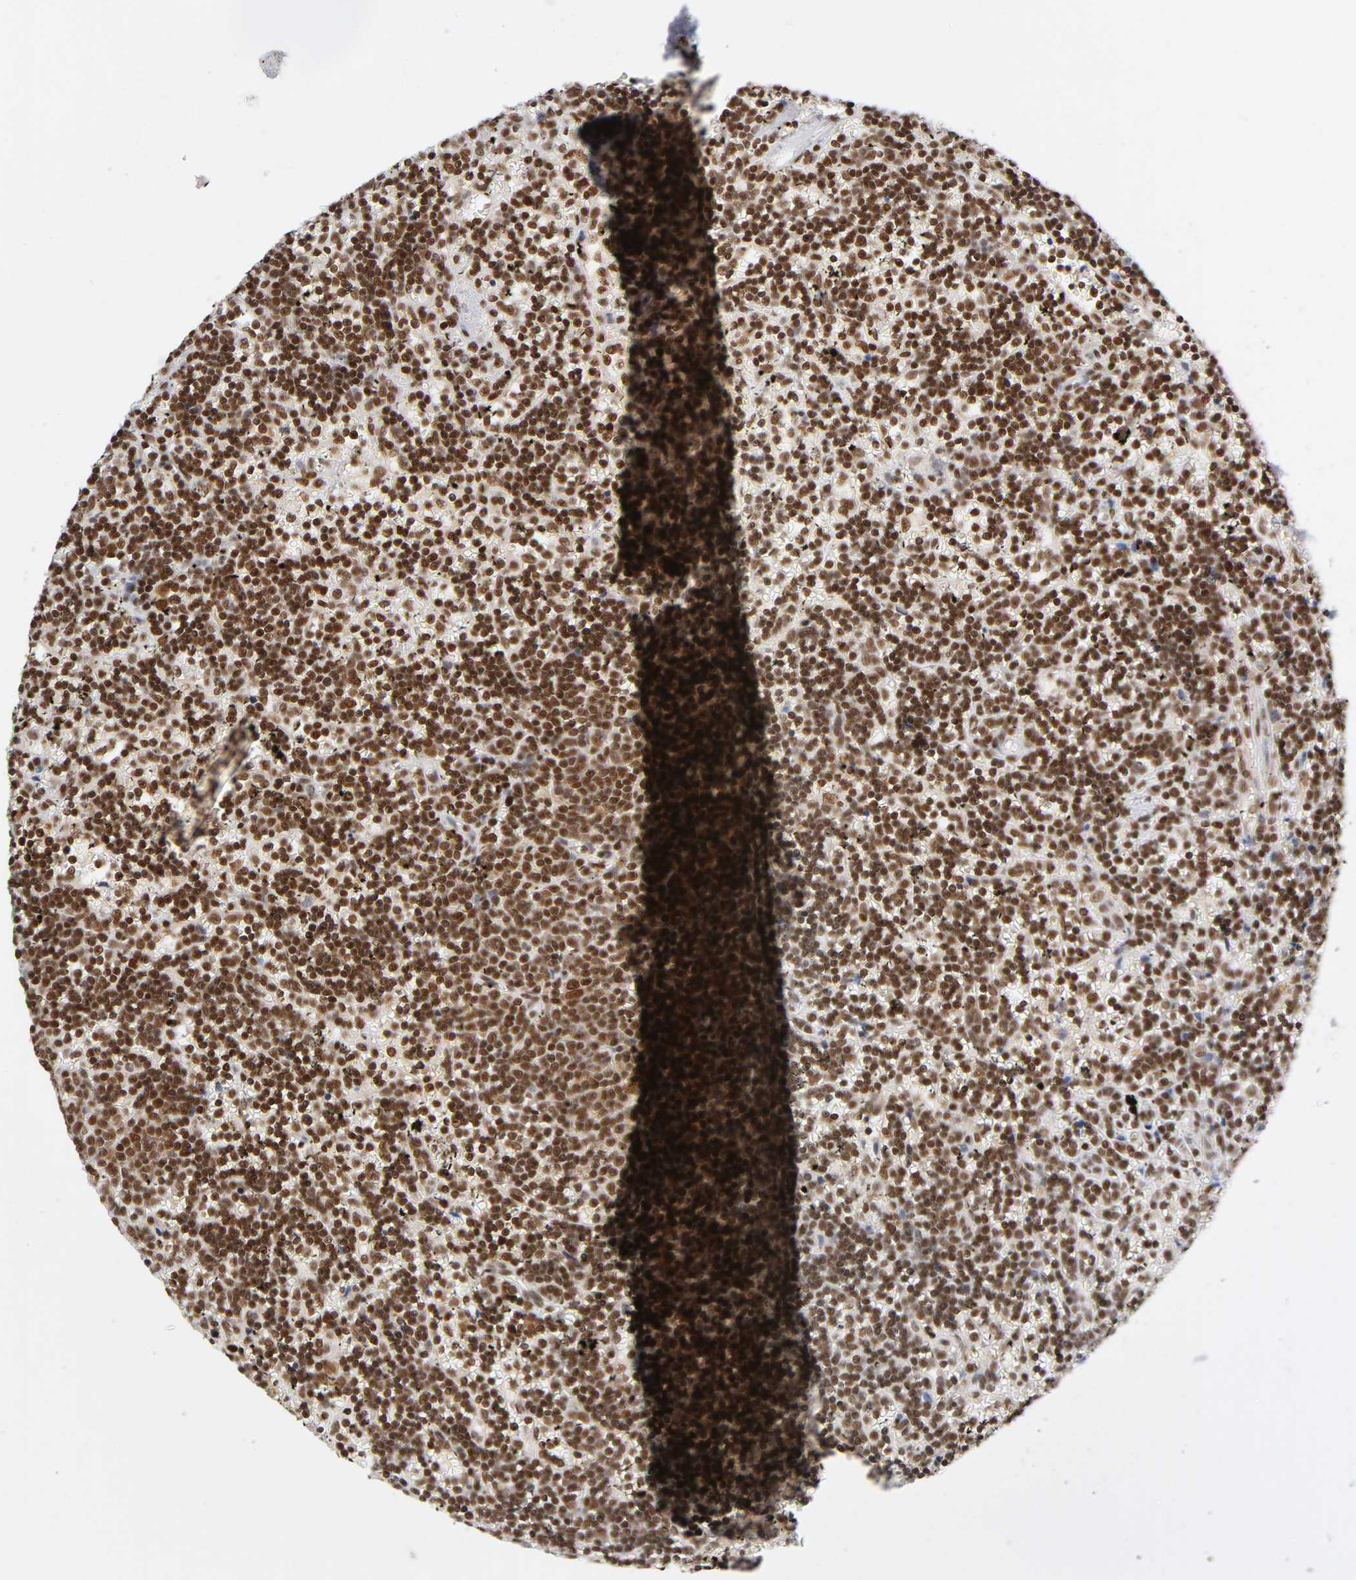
{"staining": {"intensity": "strong", "quantity": ">75%", "location": "nuclear"}, "tissue": "lymphoma", "cell_type": "Tumor cells", "image_type": "cancer", "snomed": [{"axis": "morphology", "description": "Malignant lymphoma, non-Hodgkin's type, Low grade"}, {"axis": "topography", "description": "Spleen"}], "caption": "This is a histology image of IHC staining of low-grade malignant lymphoma, non-Hodgkin's type, which shows strong expression in the nuclear of tumor cells.", "gene": "ILKAP", "patient": {"sex": "male", "age": 60}}